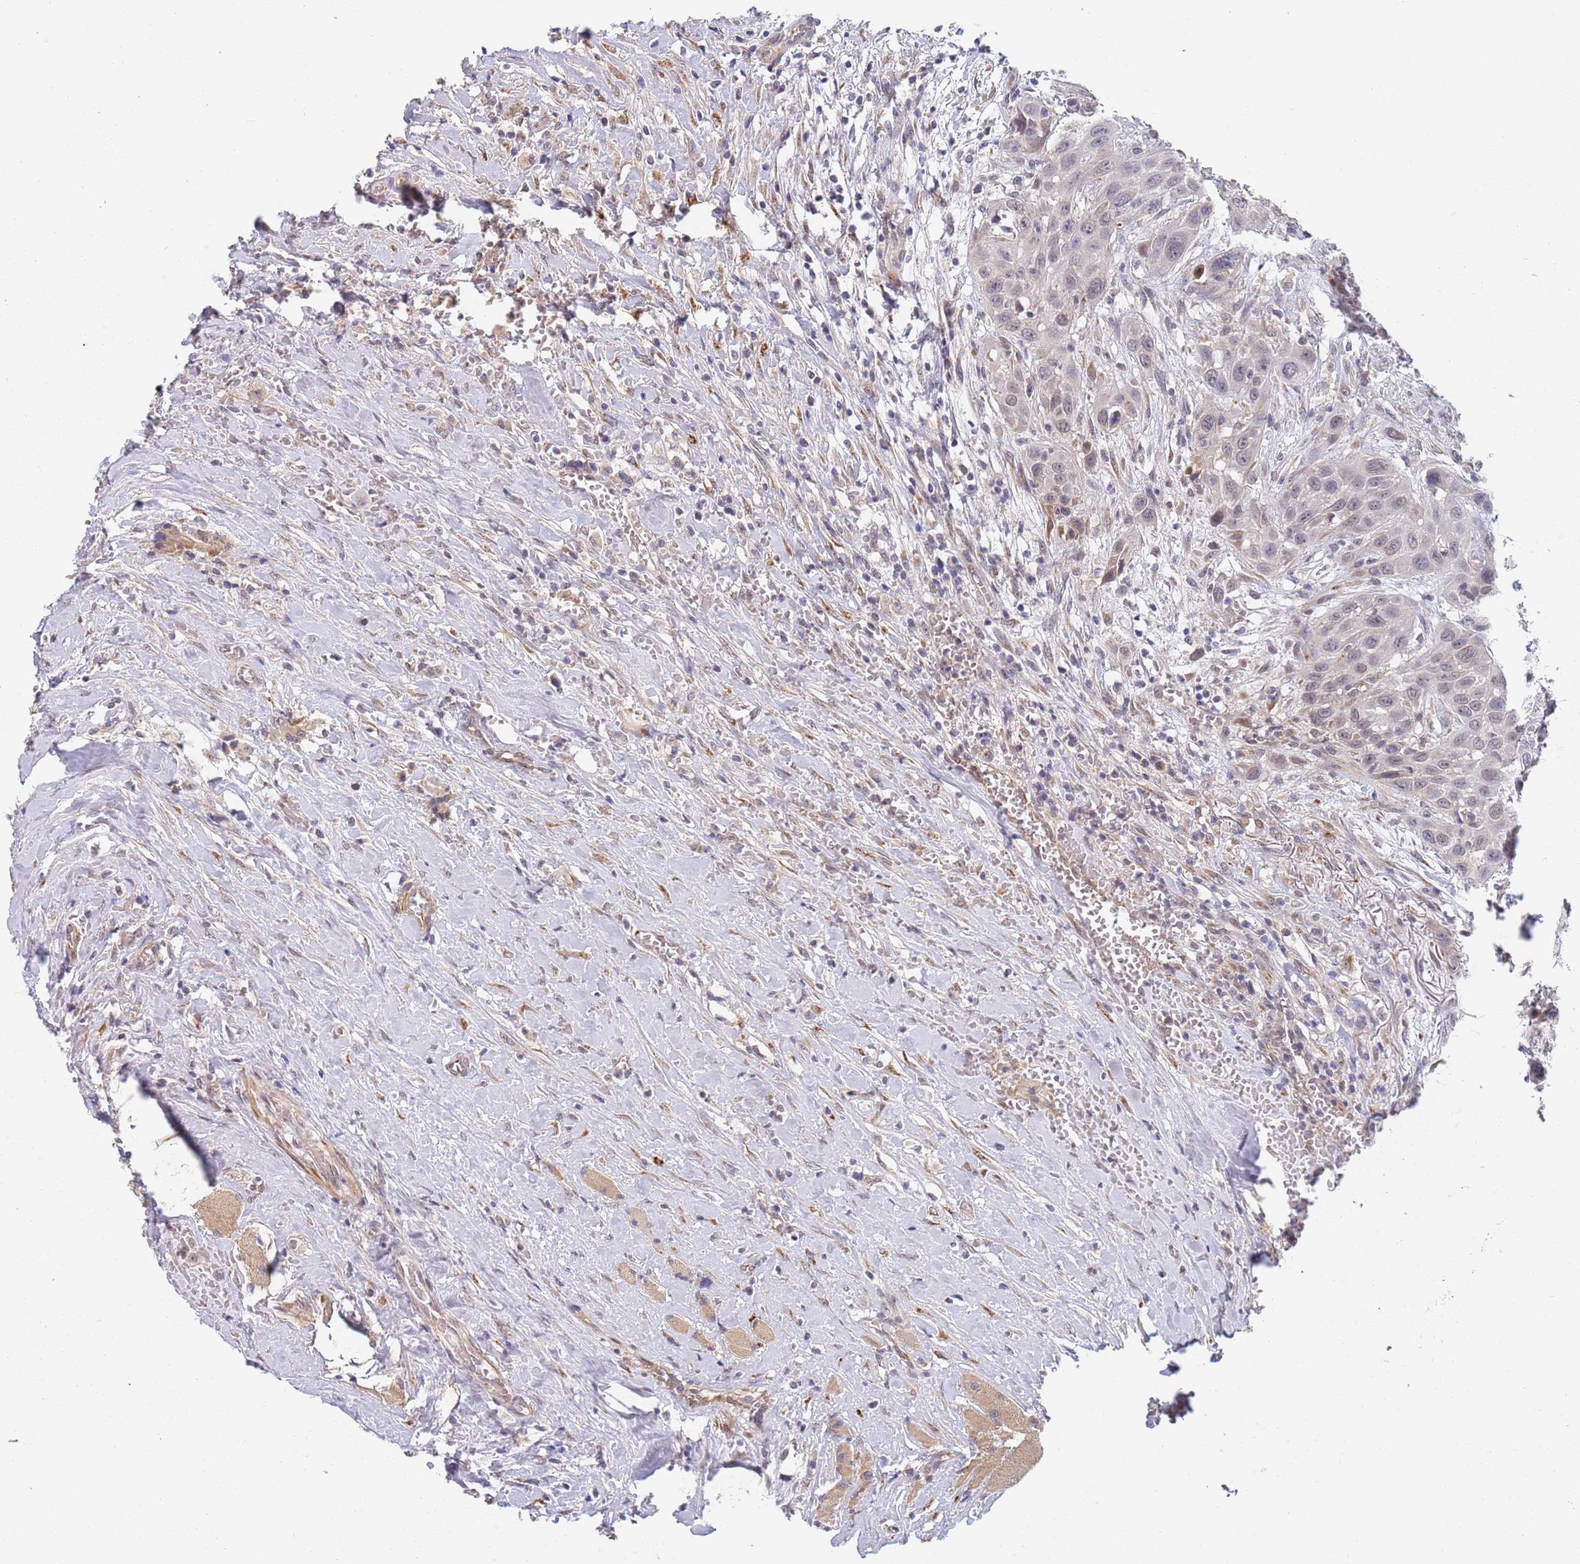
{"staining": {"intensity": "negative", "quantity": "none", "location": "none"}, "tissue": "head and neck cancer", "cell_type": "Tumor cells", "image_type": "cancer", "snomed": [{"axis": "morphology", "description": "Squamous cell carcinoma, NOS"}, {"axis": "topography", "description": "Head-Neck"}], "caption": "Immunohistochemistry (IHC) histopathology image of neoplastic tissue: head and neck cancer stained with DAB reveals no significant protein staining in tumor cells.", "gene": "B4GALT4", "patient": {"sex": "male", "age": 81}}